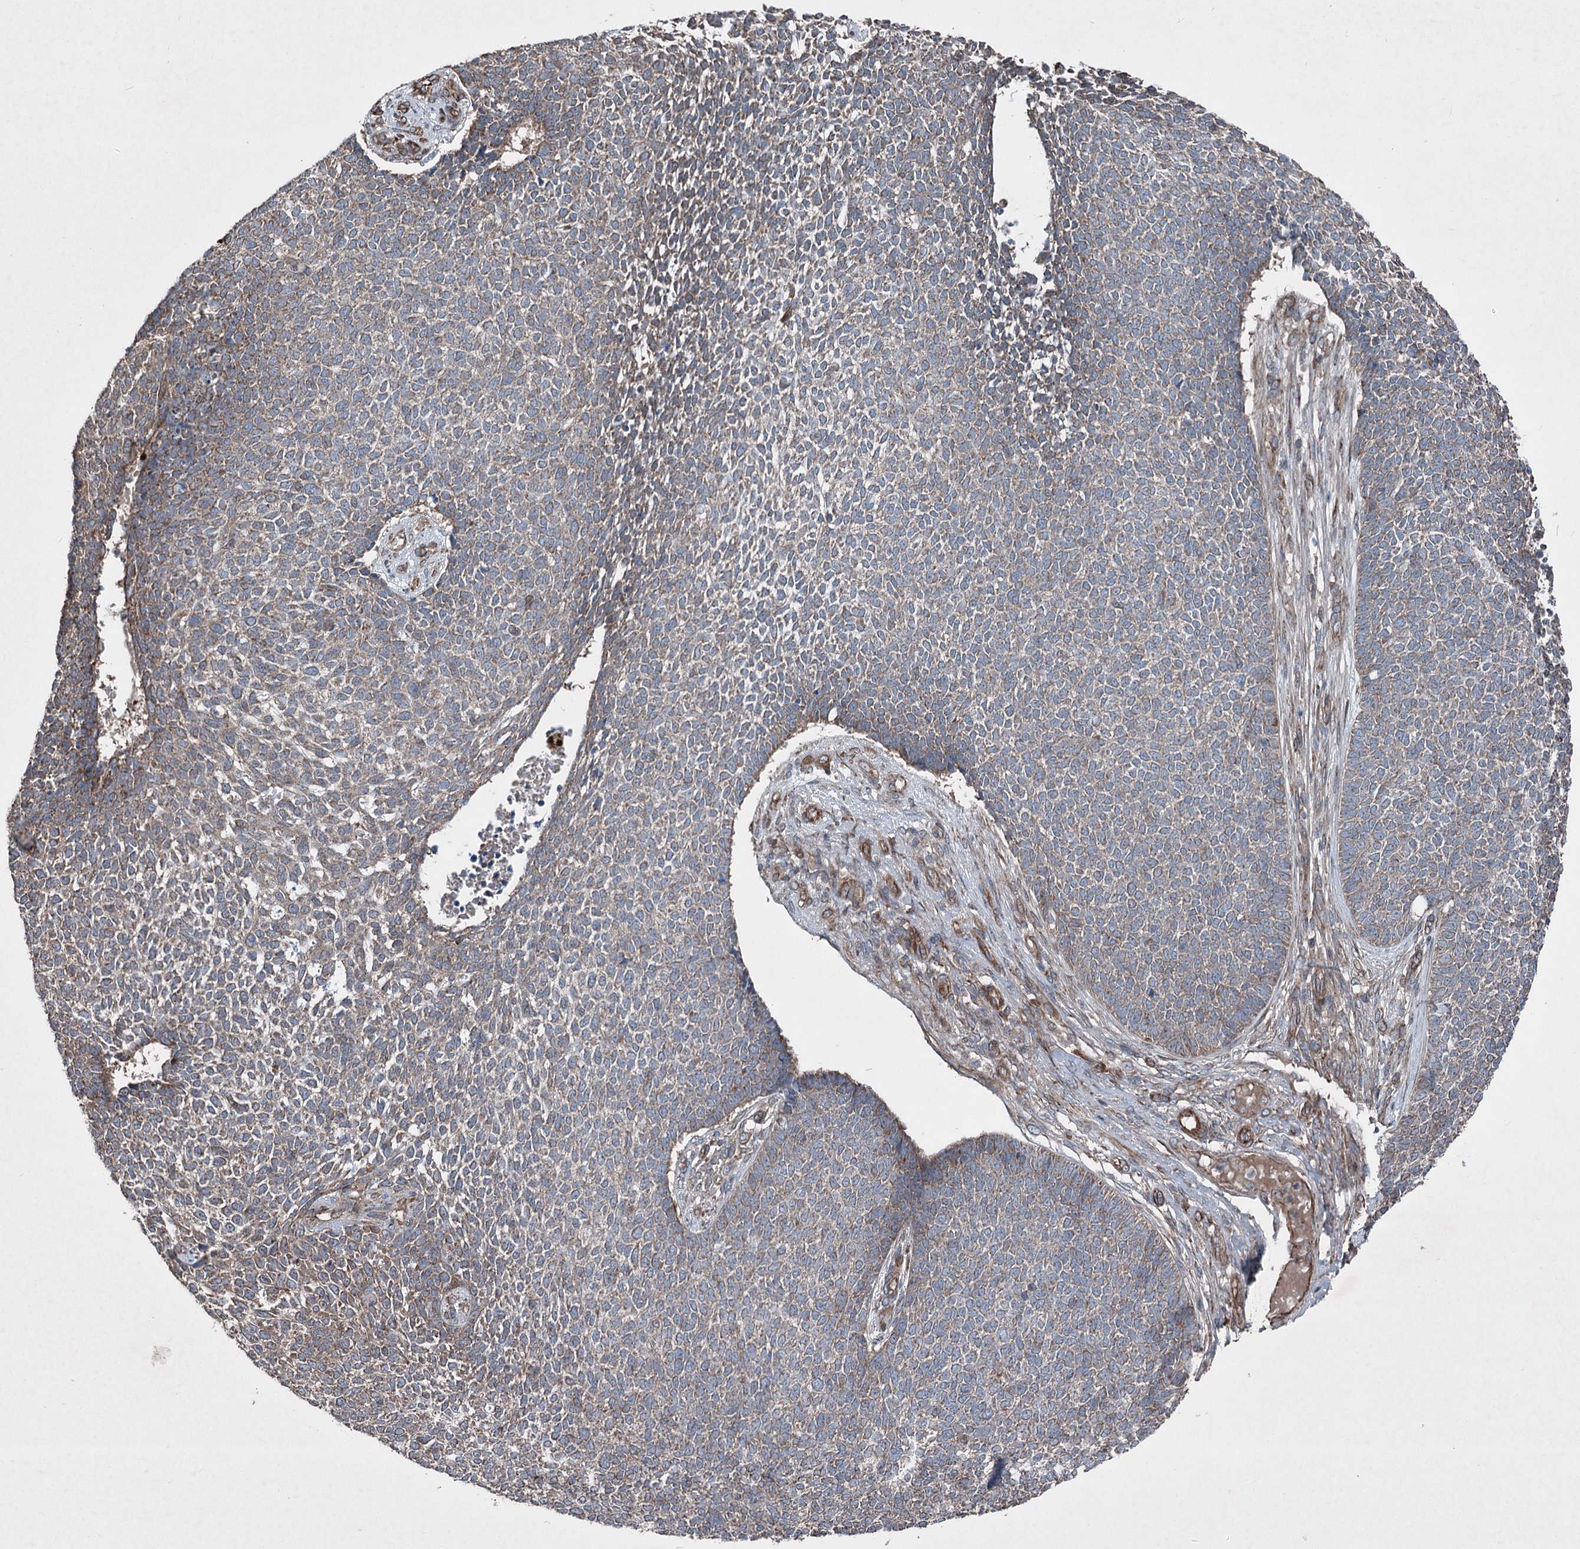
{"staining": {"intensity": "moderate", "quantity": "25%-75%", "location": "cytoplasmic/membranous"}, "tissue": "skin cancer", "cell_type": "Tumor cells", "image_type": "cancer", "snomed": [{"axis": "morphology", "description": "Basal cell carcinoma"}, {"axis": "topography", "description": "Skin"}], "caption": "The micrograph demonstrates a brown stain indicating the presence of a protein in the cytoplasmic/membranous of tumor cells in skin cancer (basal cell carcinoma).", "gene": "SERINC5", "patient": {"sex": "female", "age": 84}}